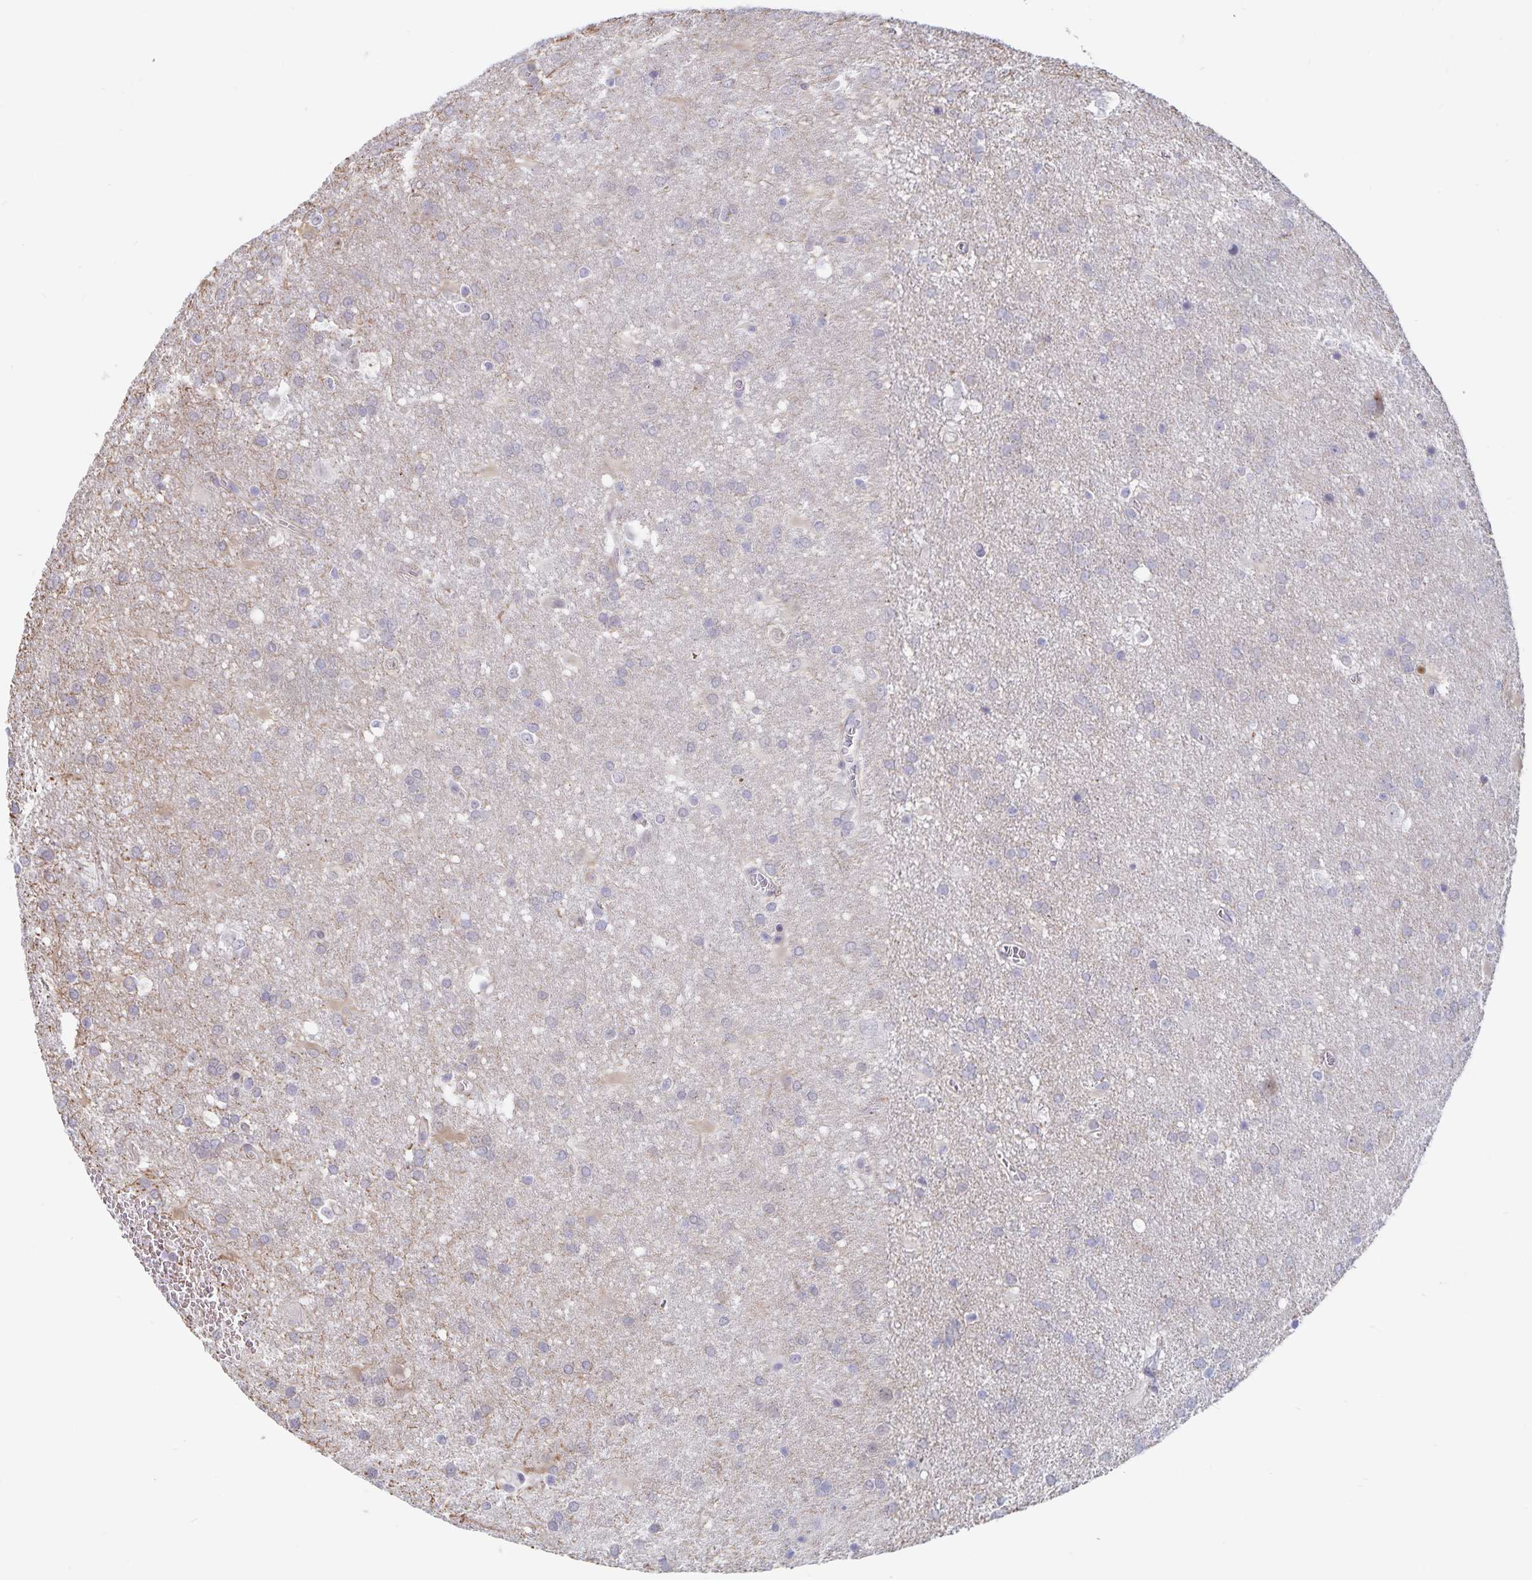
{"staining": {"intensity": "negative", "quantity": "none", "location": "none"}, "tissue": "glioma", "cell_type": "Tumor cells", "image_type": "cancer", "snomed": [{"axis": "morphology", "description": "Glioma, malignant, Low grade"}, {"axis": "topography", "description": "Brain"}], "caption": "Immunohistochemical staining of human malignant glioma (low-grade) shows no significant expression in tumor cells.", "gene": "BAG6", "patient": {"sex": "male", "age": 66}}